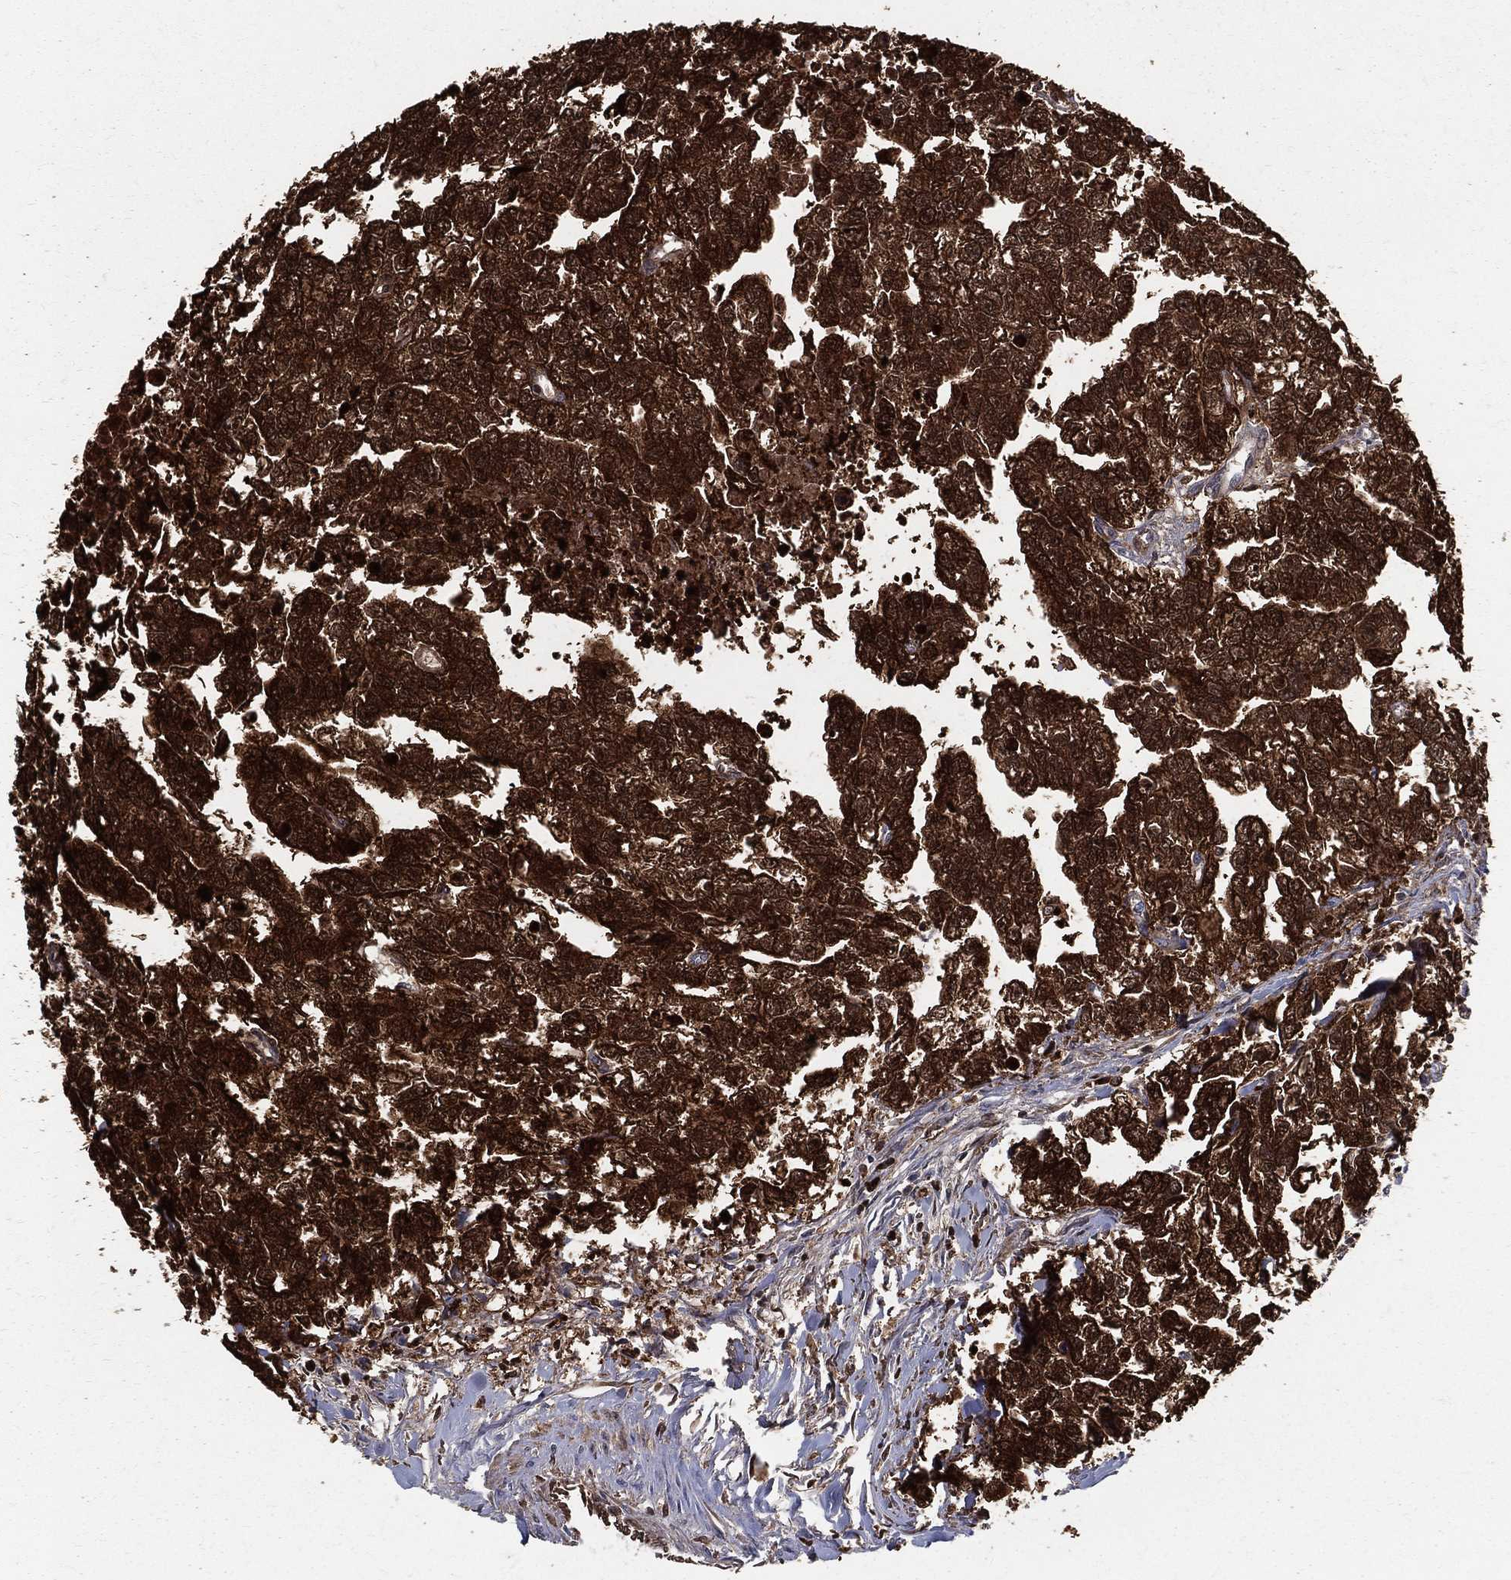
{"staining": {"intensity": "strong", "quantity": ">75%", "location": "cytoplasmic/membranous"}, "tissue": "testis cancer", "cell_type": "Tumor cells", "image_type": "cancer", "snomed": [{"axis": "morphology", "description": "Carcinoma, Embryonal, NOS"}, {"axis": "morphology", "description": "Teratoma, malignant, NOS"}, {"axis": "topography", "description": "Testis"}], "caption": "Tumor cells reveal strong cytoplasmic/membranous expression in approximately >75% of cells in embryonal carcinoma (testis).", "gene": "ENO1", "patient": {"sex": "male", "age": 44}}